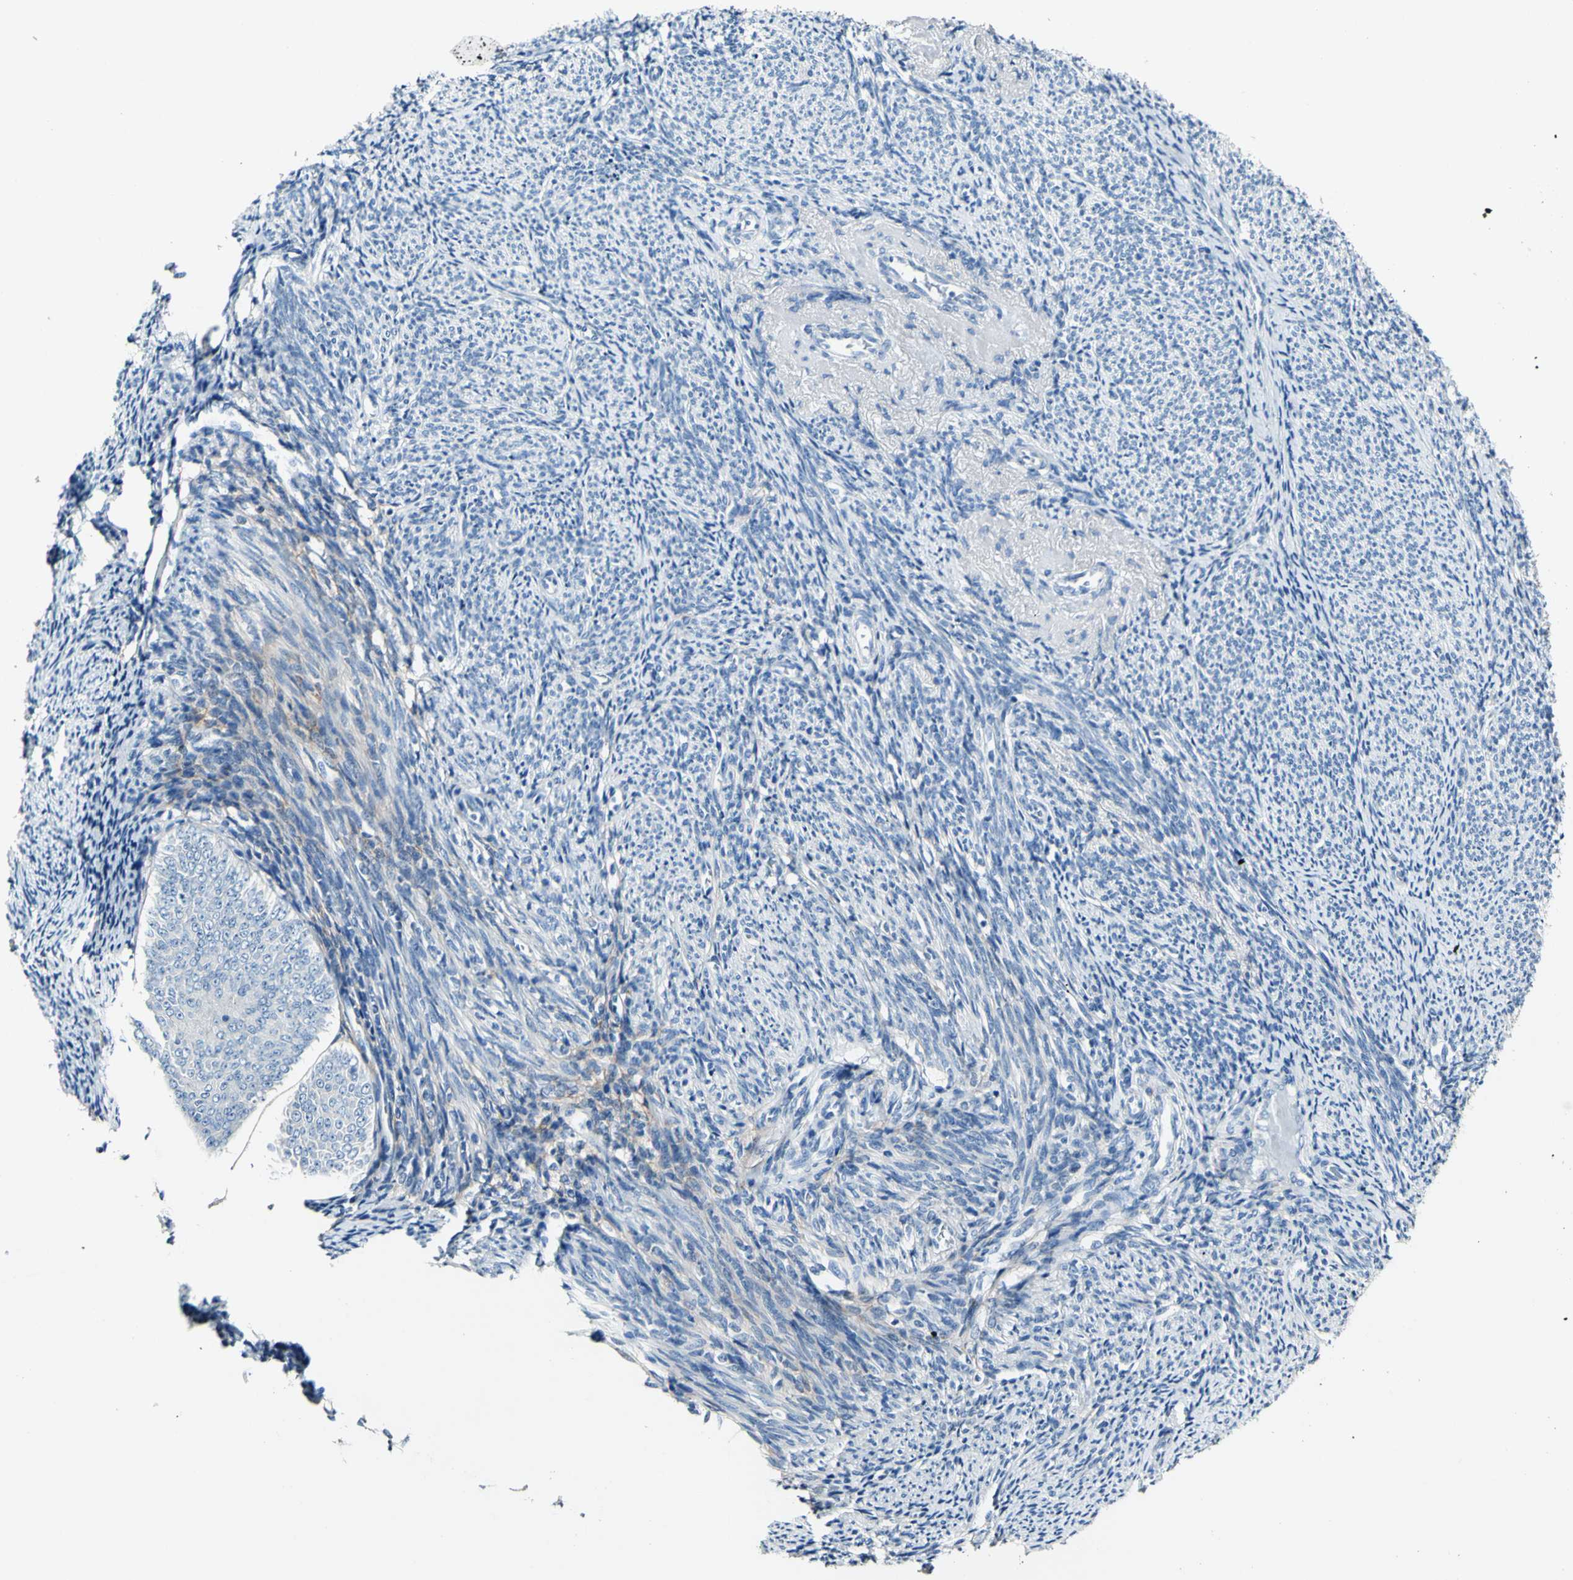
{"staining": {"intensity": "negative", "quantity": "none", "location": "none"}, "tissue": "endometrial cancer", "cell_type": "Tumor cells", "image_type": "cancer", "snomed": [{"axis": "morphology", "description": "Adenocarcinoma, NOS"}, {"axis": "topography", "description": "Endometrium"}], "caption": "Tumor cells are negative for brown protein staining in endometrial adenocarcinoma.", "gene": "COL6A3", "patient": {"sex": "female", "age": 63}}